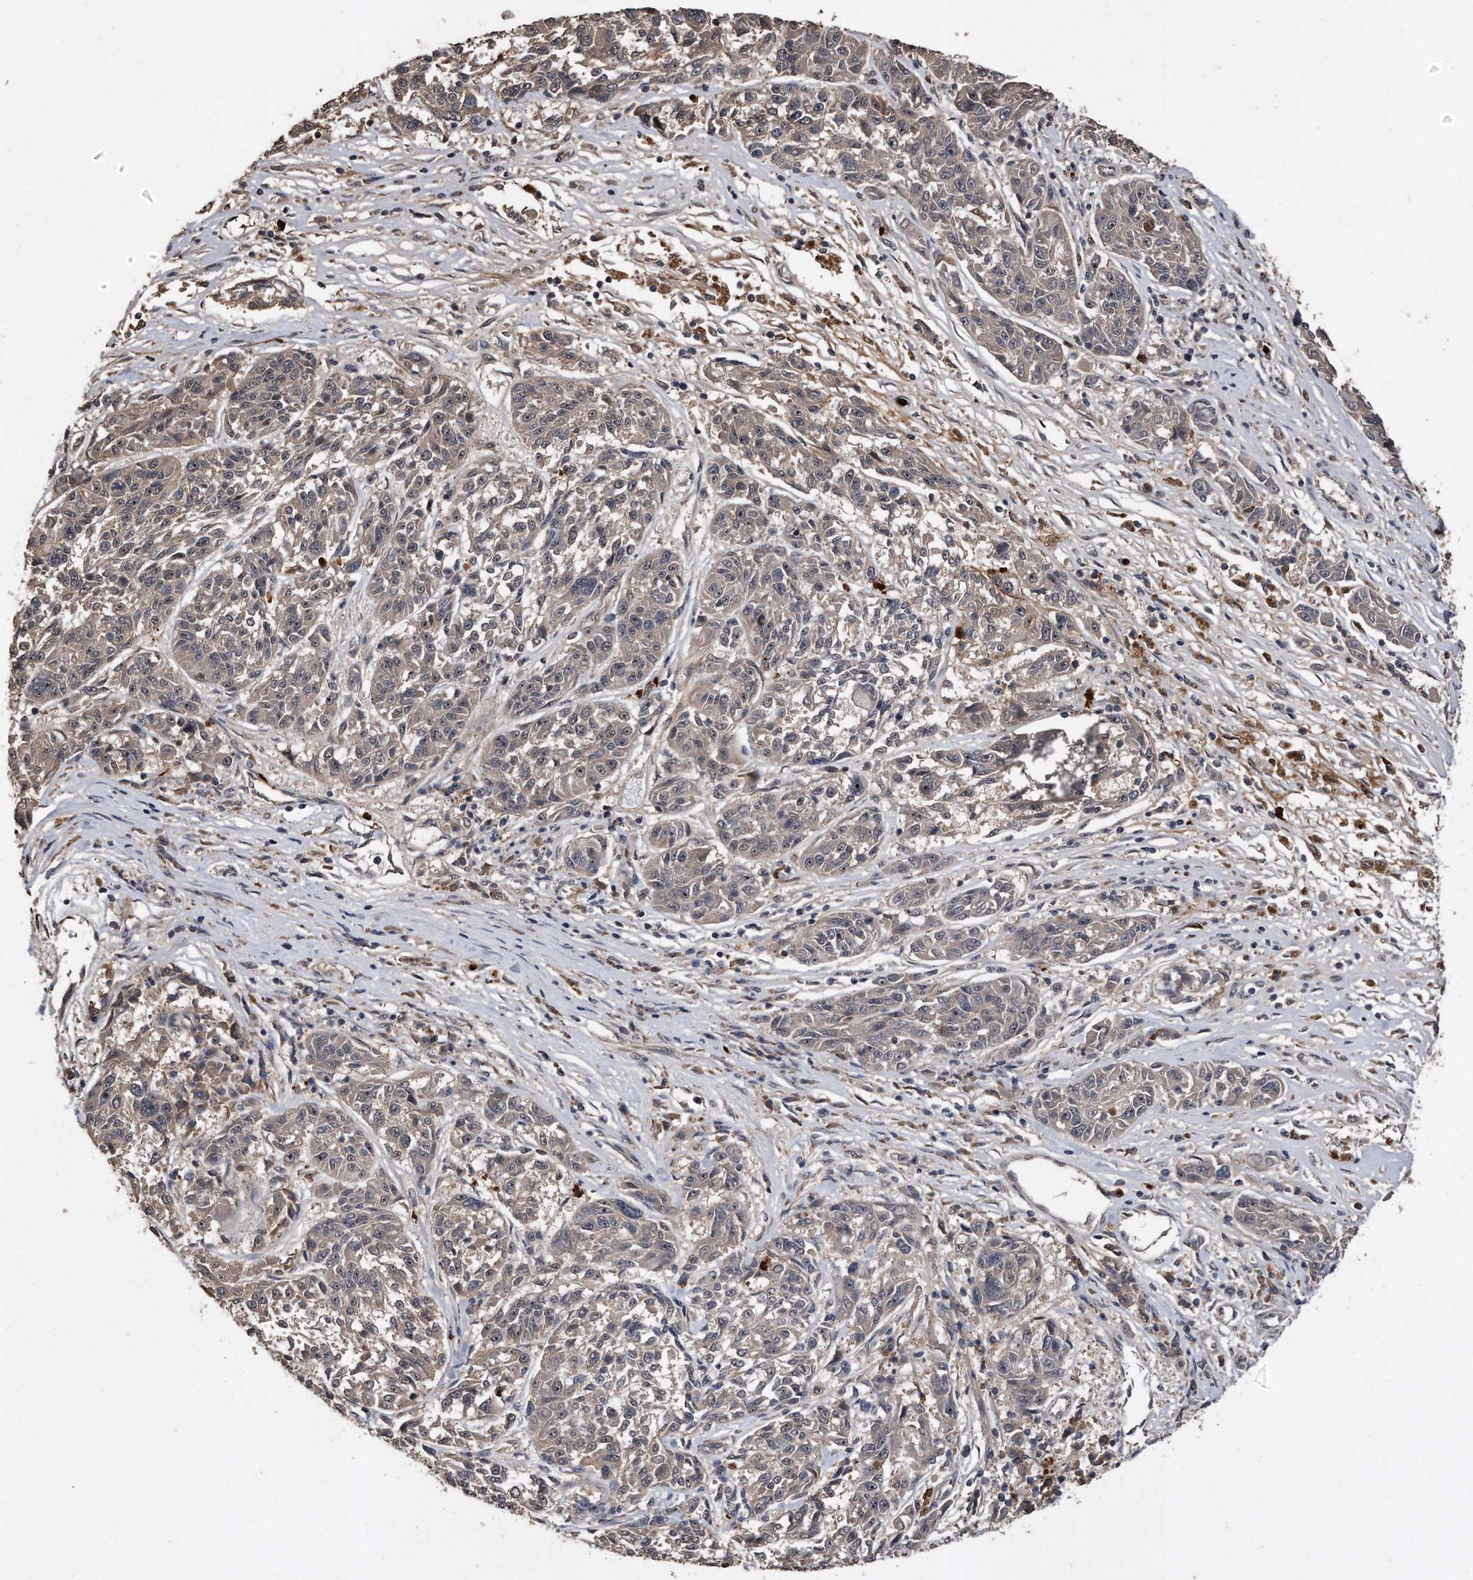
{"staining": {"intensity": "negative", "quantity": "none", "location": "none"}, "tissue": "melanoma", "cell_type": "Tumor cells", "image_type": "cancer", "snomed": [{"axis": "morphology", "description": "Malignant melanoma, NOS"}, {"axis": "topography", "description": "Skin"}], "caption": "Immunohistochemistry photomicrograph of neoplastic tissue: malignant melanoma stained with DAB demonstrates no significant protein expression in tumor cells.", "gene": "PELO", "patient": {"sex": "male", "age": 53}}